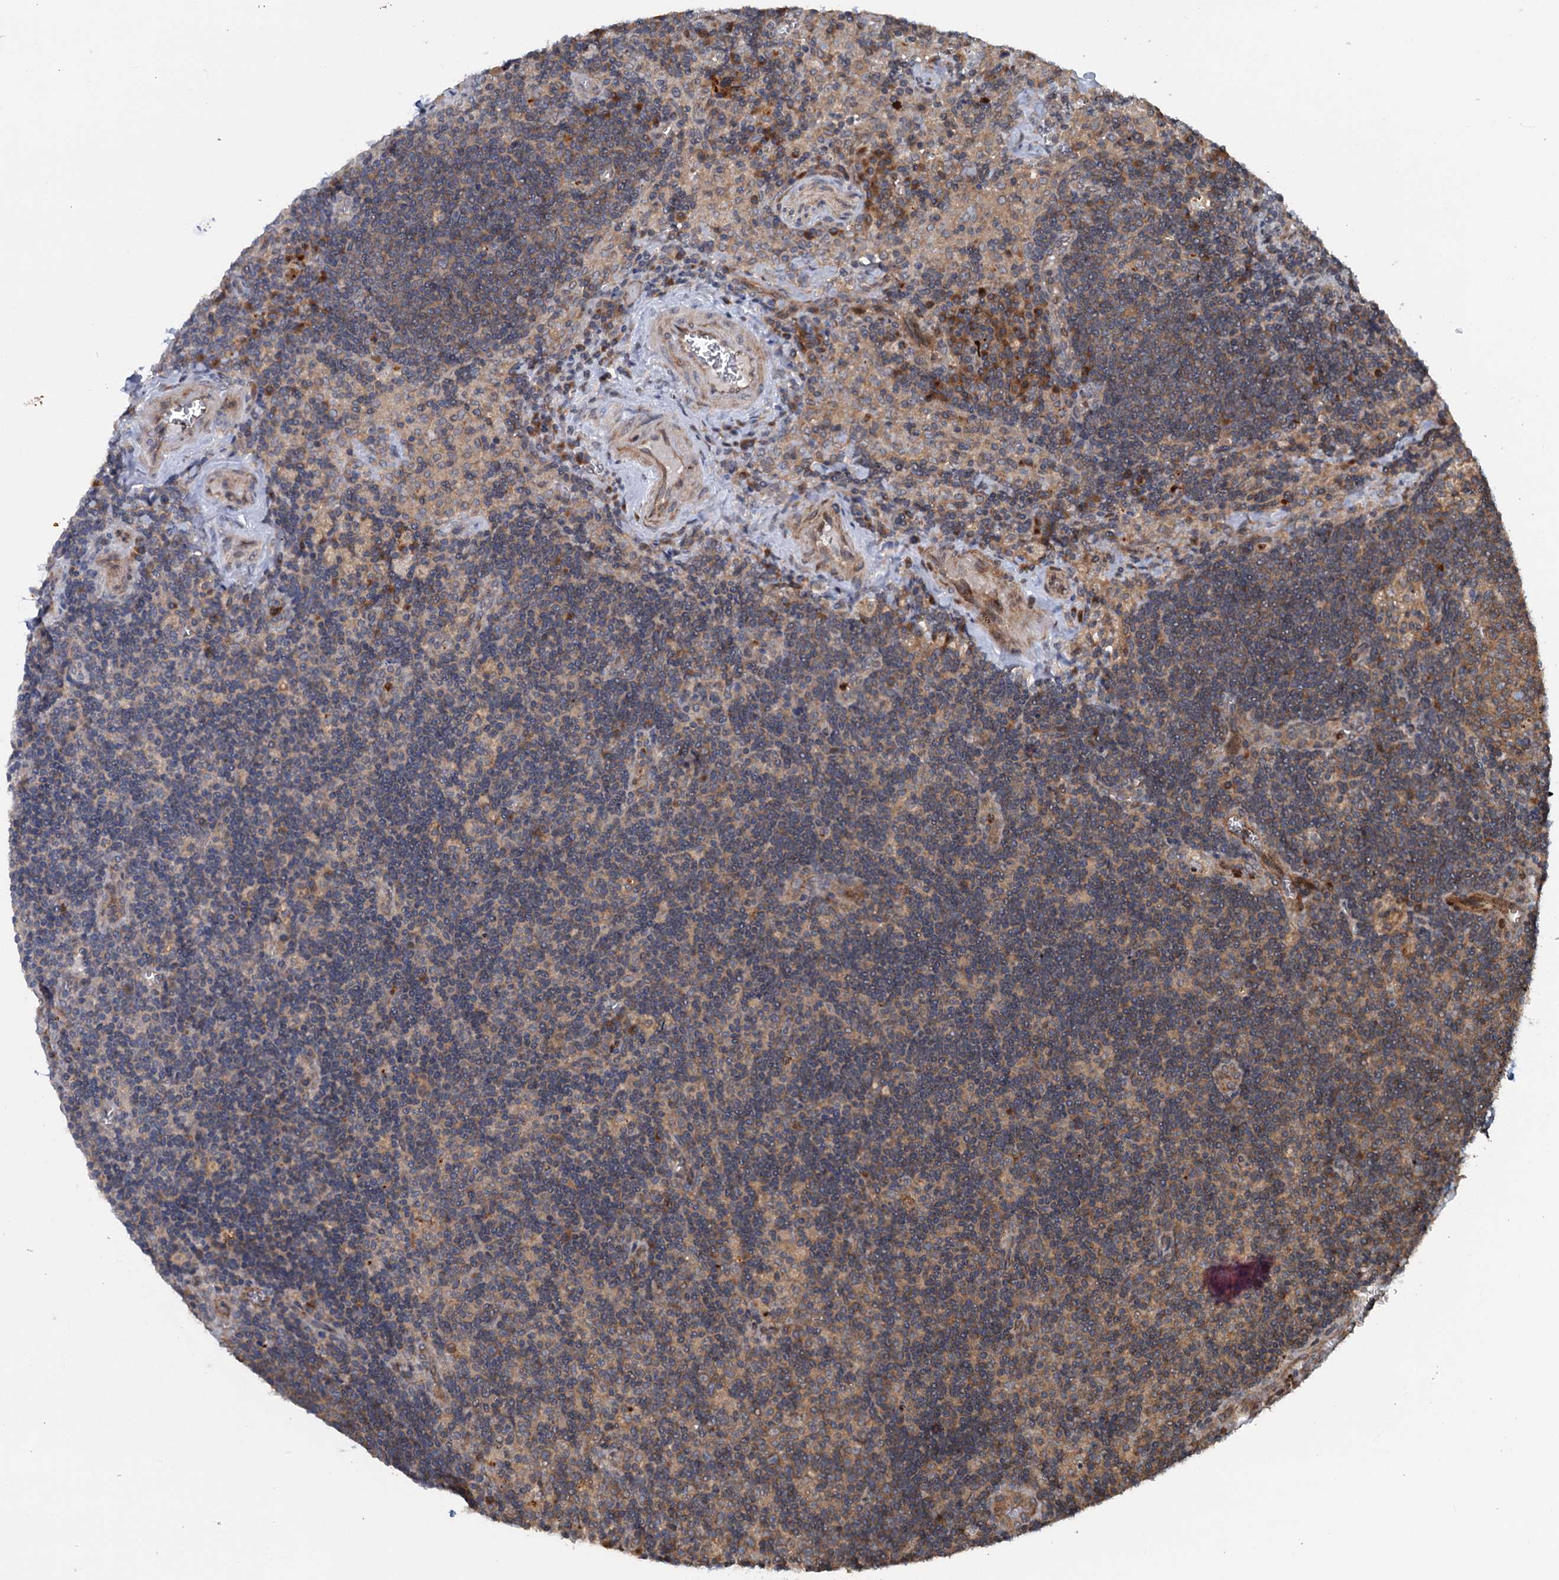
{"staining": {"intensity": "negative", "quantity": "none", "location": "none"}, "tissue": "lymph node", "cell_type": "Germinal center cells", "image_type": "normal", "snomed": [{"axis": "morphology", "description": "Normal tissue, NOS"}, {"axis": "topography", "description": "Lymph node"}], "caption": "DAB (3,3'-diaminobenzidine) immunohistochemical staining of benign lymph node reveals no significant positivity in germinal center cells. (DAB immunohistochemistry, high magnification).", "gene": "N4BP2L2", "patient": {"sex": "male", "age": 58}}